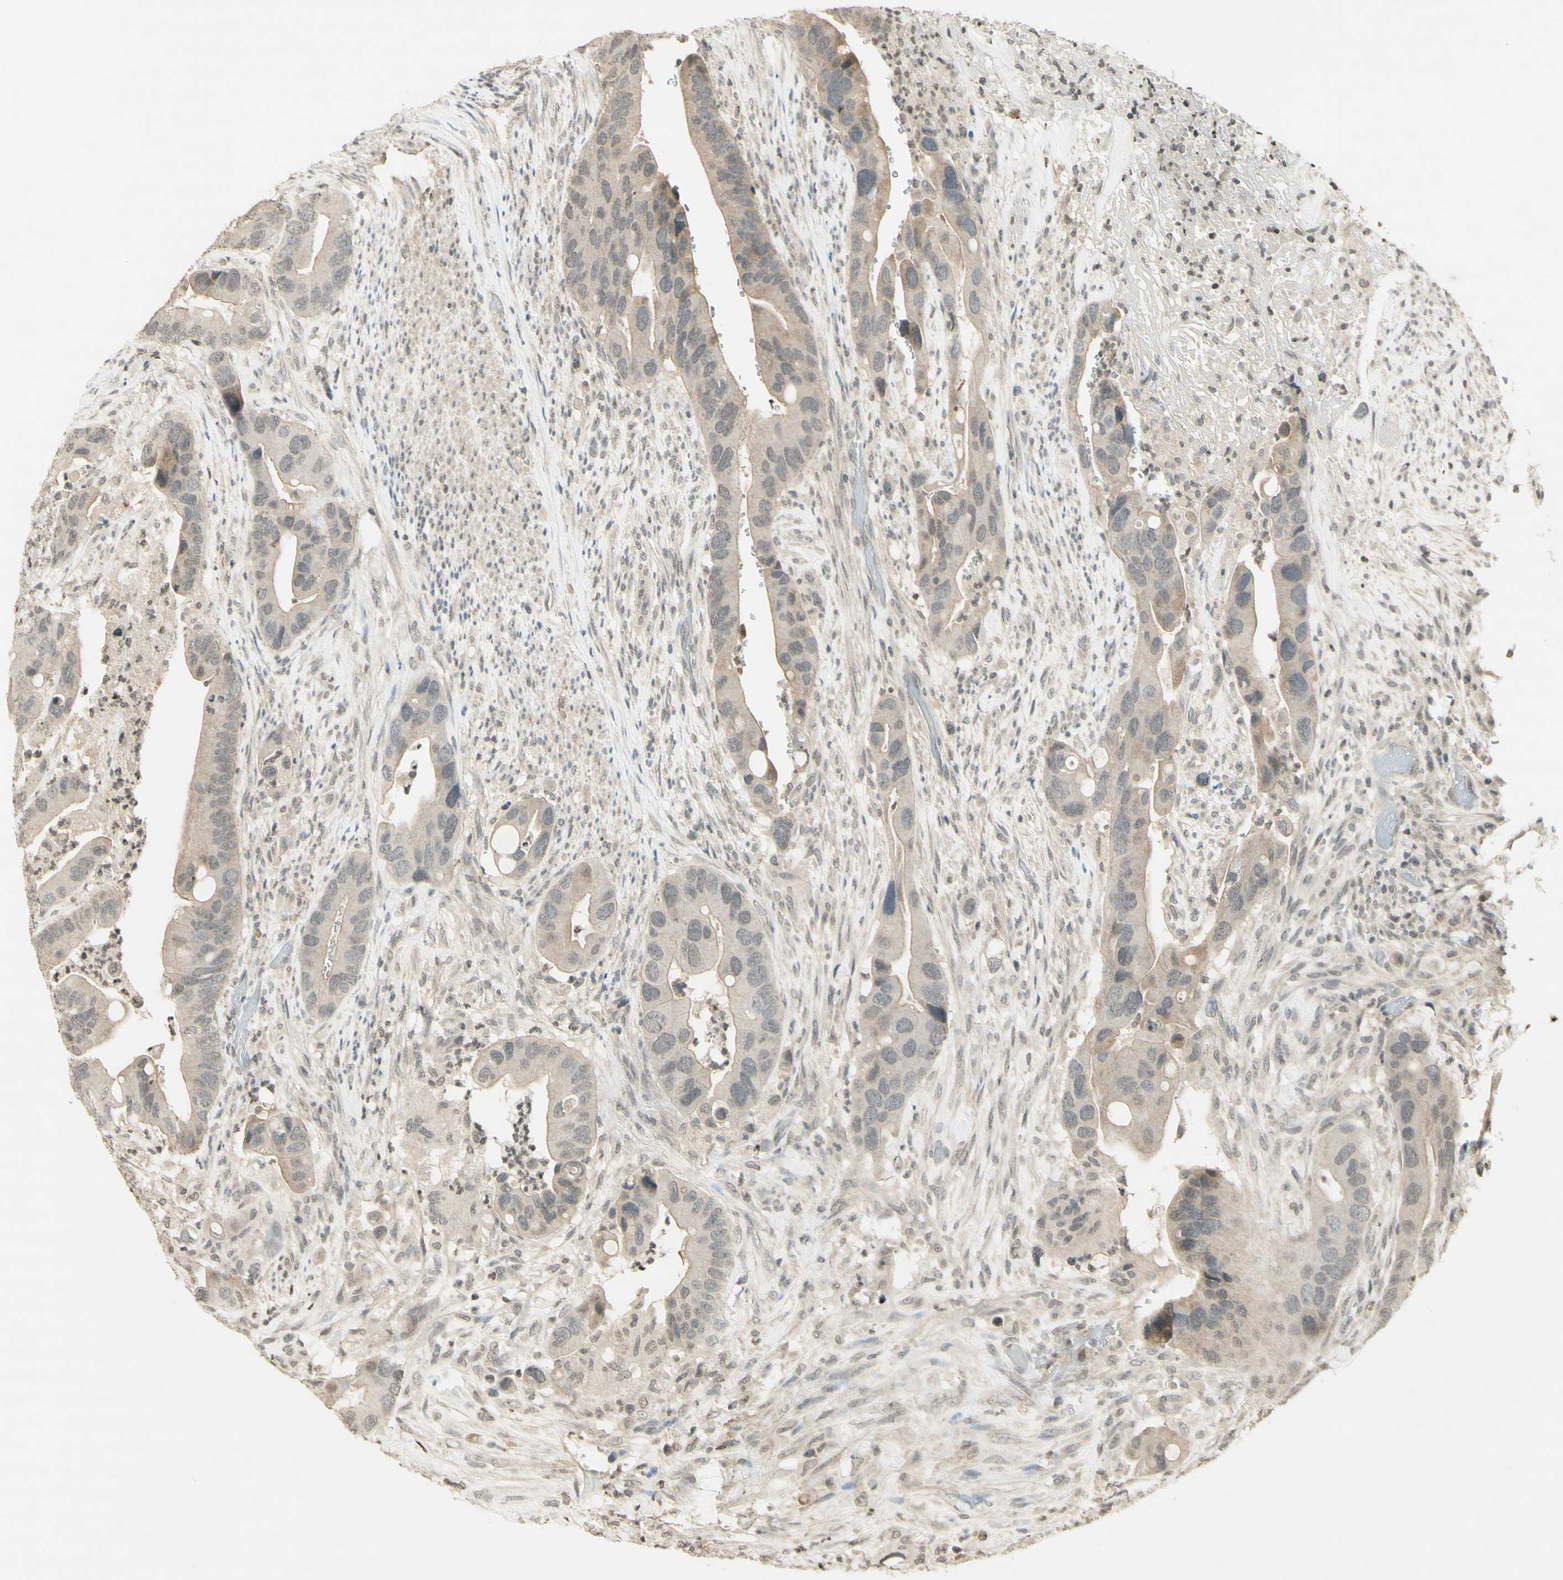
{"staining": {"intensity": "weak", "quantity": ">75%", "location": "cytoplasmic/membranous"}, "tissue": "colorectal cancer", "cell_type": "Tumor cells", "image_type": "cancer", "snomed": [{"axis": "morphology", "description": "Adenocarcinoma, NOS"}, {"axis": "topography", "description": "Rectum"}], "caption": "IHC (DAB) staining of colorectal adenocarcinoma shows weak cytoplasmic/membranous protein staining in approximately >75% of tumor cells.", "gene": "GLI1", "patient": {"sex": "female", "age": 57}}